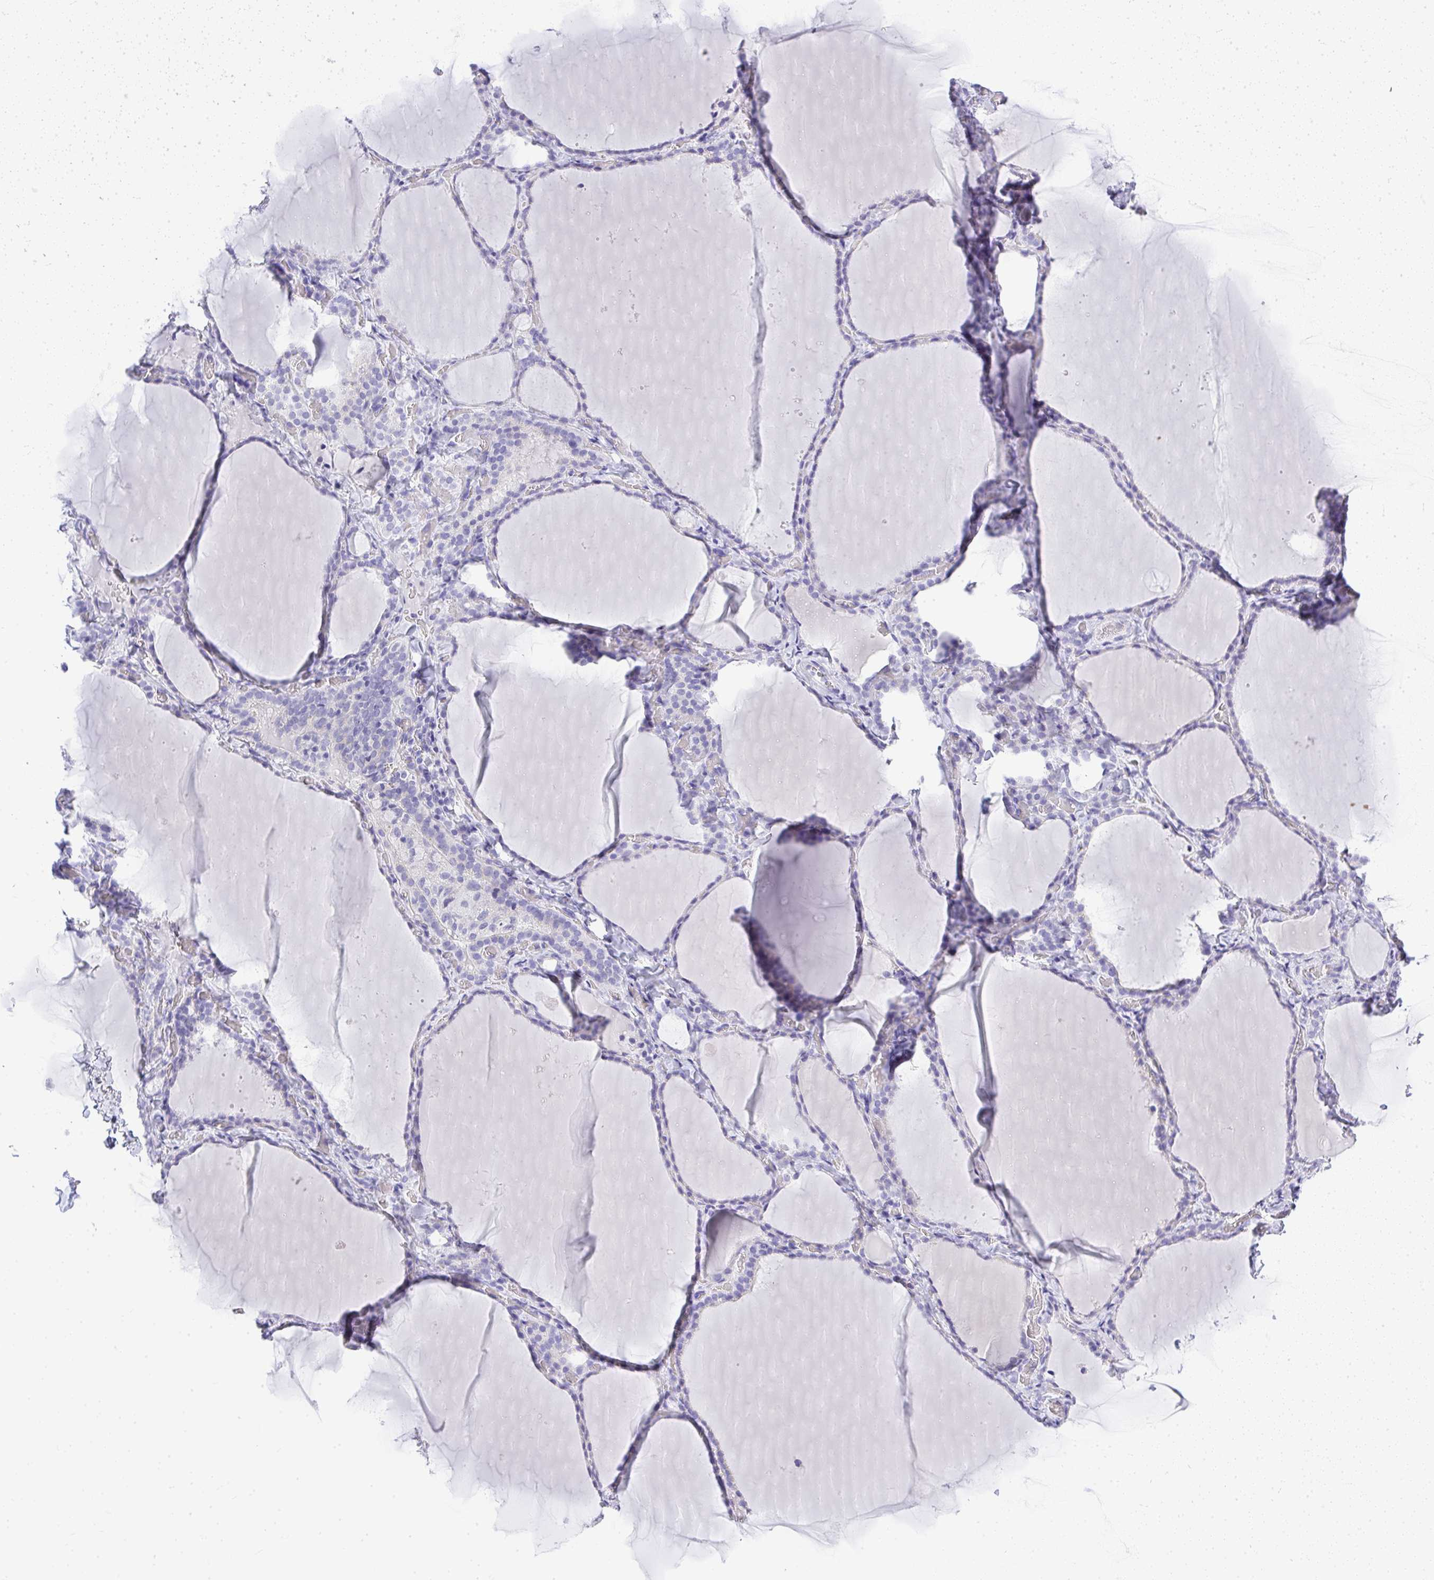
{"staining": {"intensity": "negative", "quantity": "none", "location": "none"}, "tissue": "thyroid gland", "cell_type": "Glandular cells", "image_type": "normal", "snomed": [{"axis": "morphology", "description": "Normal tissue, NOS"}, {"axis": "topography", "description": "Thyroid gland"}], "caption": "Immunohistochemical staining of unremarkable thyroid gland shows no significant expression in glandular cells. The staining is performed using DAB brown chromogen with nuclei counter-stained in using hematoxylin.", "gene": "PLPPR3", "patient": {"sex": "female", "age": 22}}